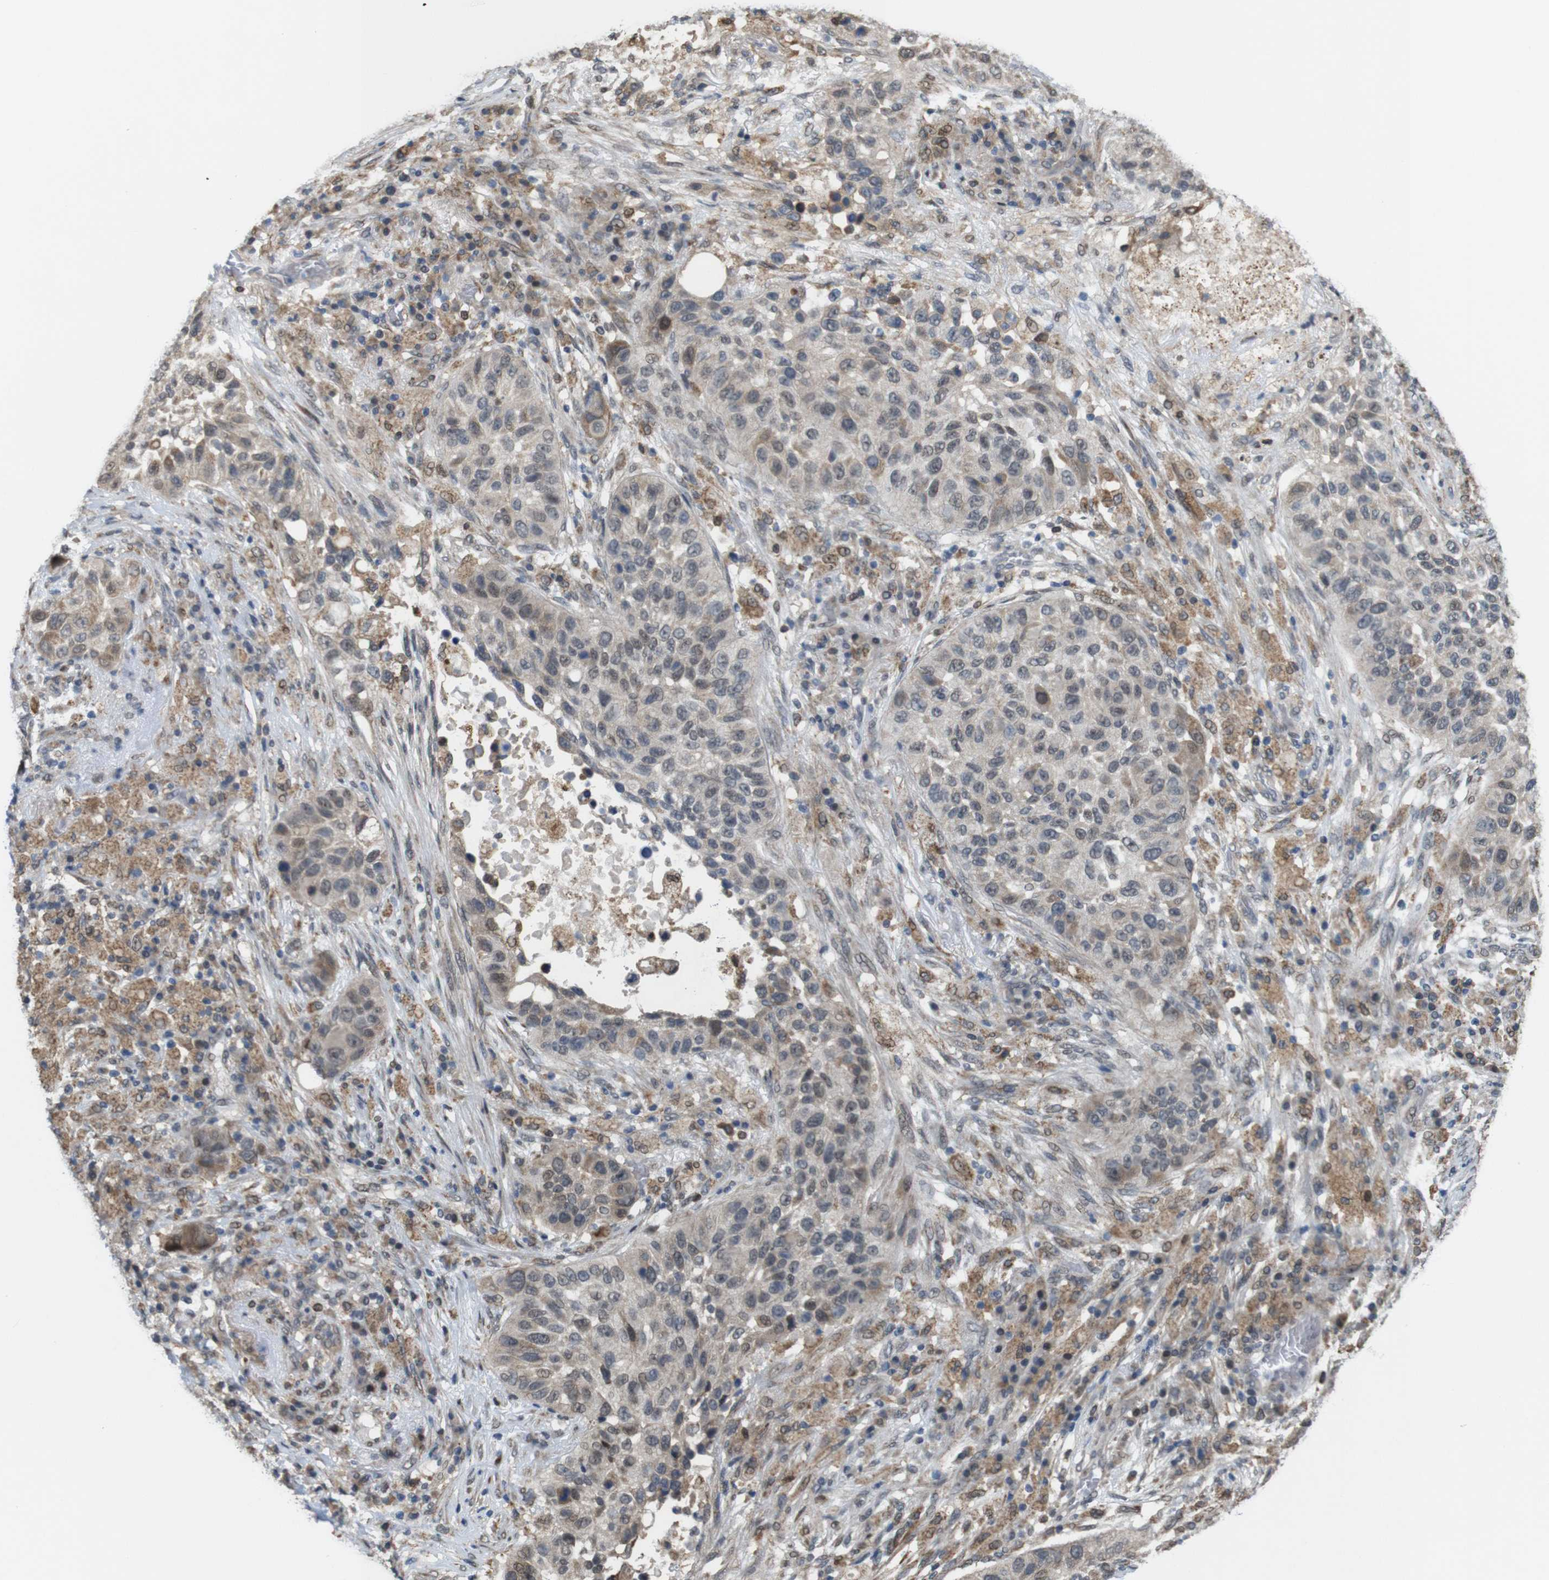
{"staining": {"intensity": "weak", "quantity": ">75%", "location": "cytoplasmic/membranous,nuclear"}, "tissue": "lung cancer", "cell_type": "Tumor cells", "image_type": "cancer", "snomed": [{"axis": "morphology", "description": "Squamous cell carcinoma, NOS"}, {"axis": "topography", "description": "Lung"}], "caption": "A brown stain labels weak cytoplasmic/membranous and nuclear staining of a protein in human lung cancer tumor cells. (Brightfield microscopy of DAB IHC at high magnification).", "gene": "PNMA8A", "patient": {"sex": "male", "age": 57}}